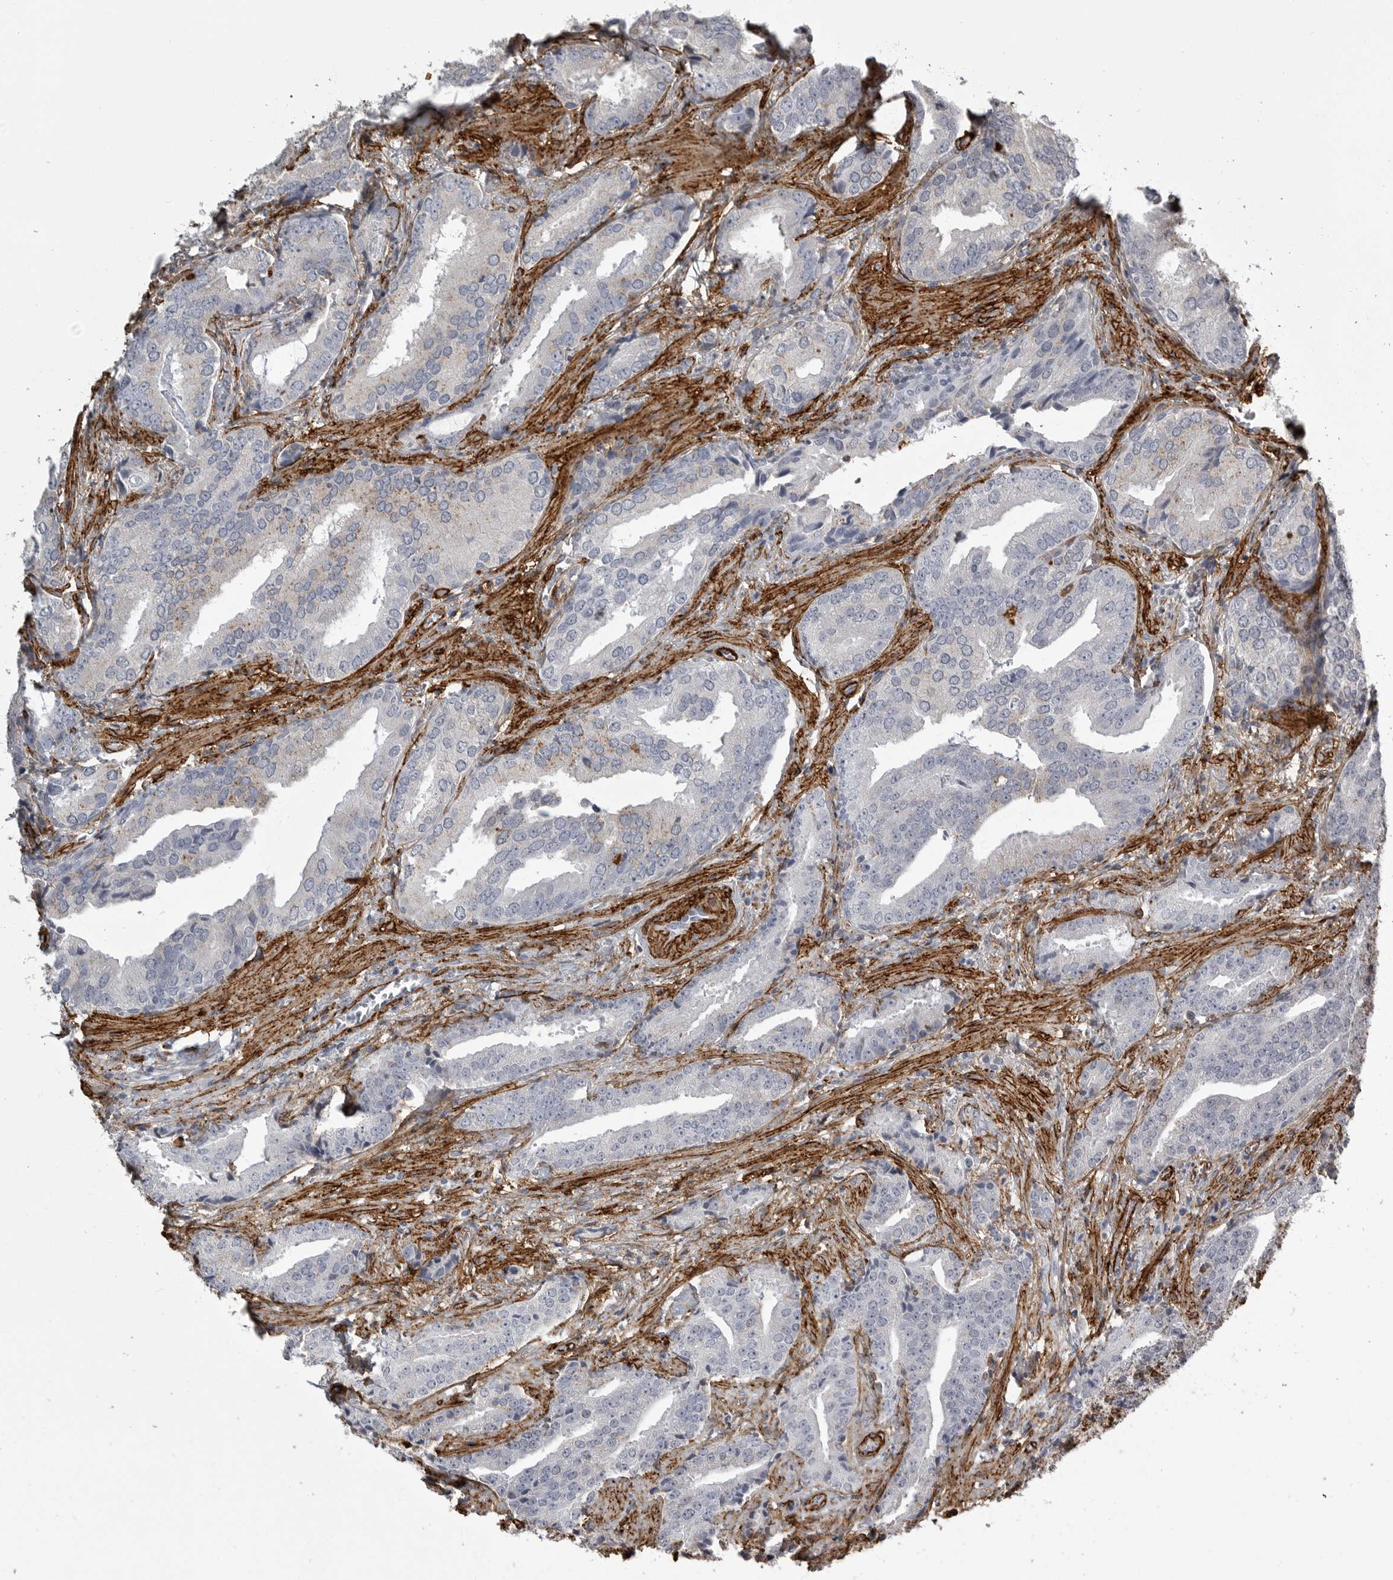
{"staining": {"intensity": "negative", "quantity": "none", "location": "none"}, "tissue": "prostate cancer", "cell_type": "Tumor cells", "image_type": "cancer", "snomed": [{"axis": "morphology", "description": "Adenocarcinoma, Low grade"}, {"axis": "topography", "description": "Prostate"}], "caption": "An immunohistochemistry micrograph of prostate cancer (low-grade adenocarcinoma) is shown. There is no staining in tumor cells of prostate cancer (low-grade adenocarcinoma). (DAB IHC with hematoxylin counter stain).", "gene": "AOC3", "patient": {"sex": "male", "age": 67}}